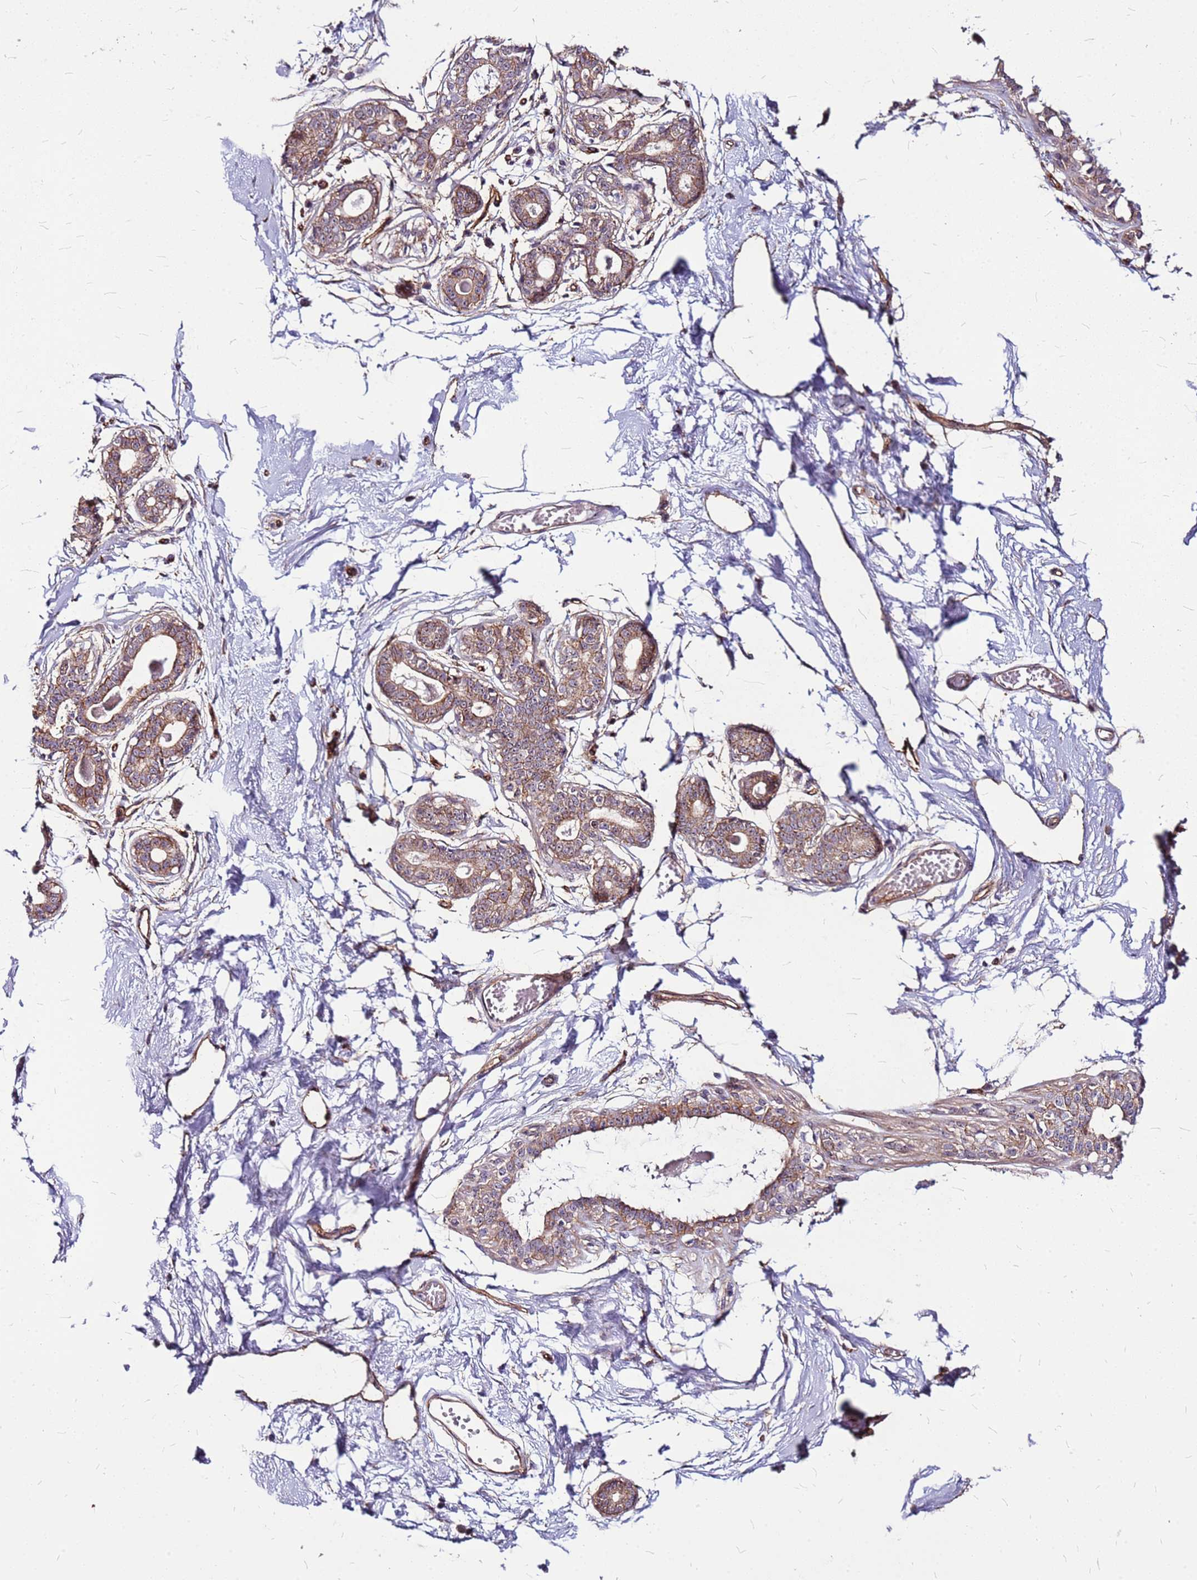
{"staining": {"intensity": "moderate", "quantity": ">75%", "location": "cytoplasmic/membranous"}, "tissue": "breast", "cell_type": "Glandular cells", "image_type": "normal", "snomed": [{"axis": "morphology", "description": "Normal tissue, NOS"}, {"axis": "topography", "description": "Breast"}], "caption": "Immunohistochemical staining of benign breast exhibits medium levels of moderate cytoplasmic/membranous expression in approximately >75% of glandular cells. (DAB IHC with brightfield microscopy, high magnification).", "gene": "TOPAZ1", "patient": {"sex": "female", "age": 45}}